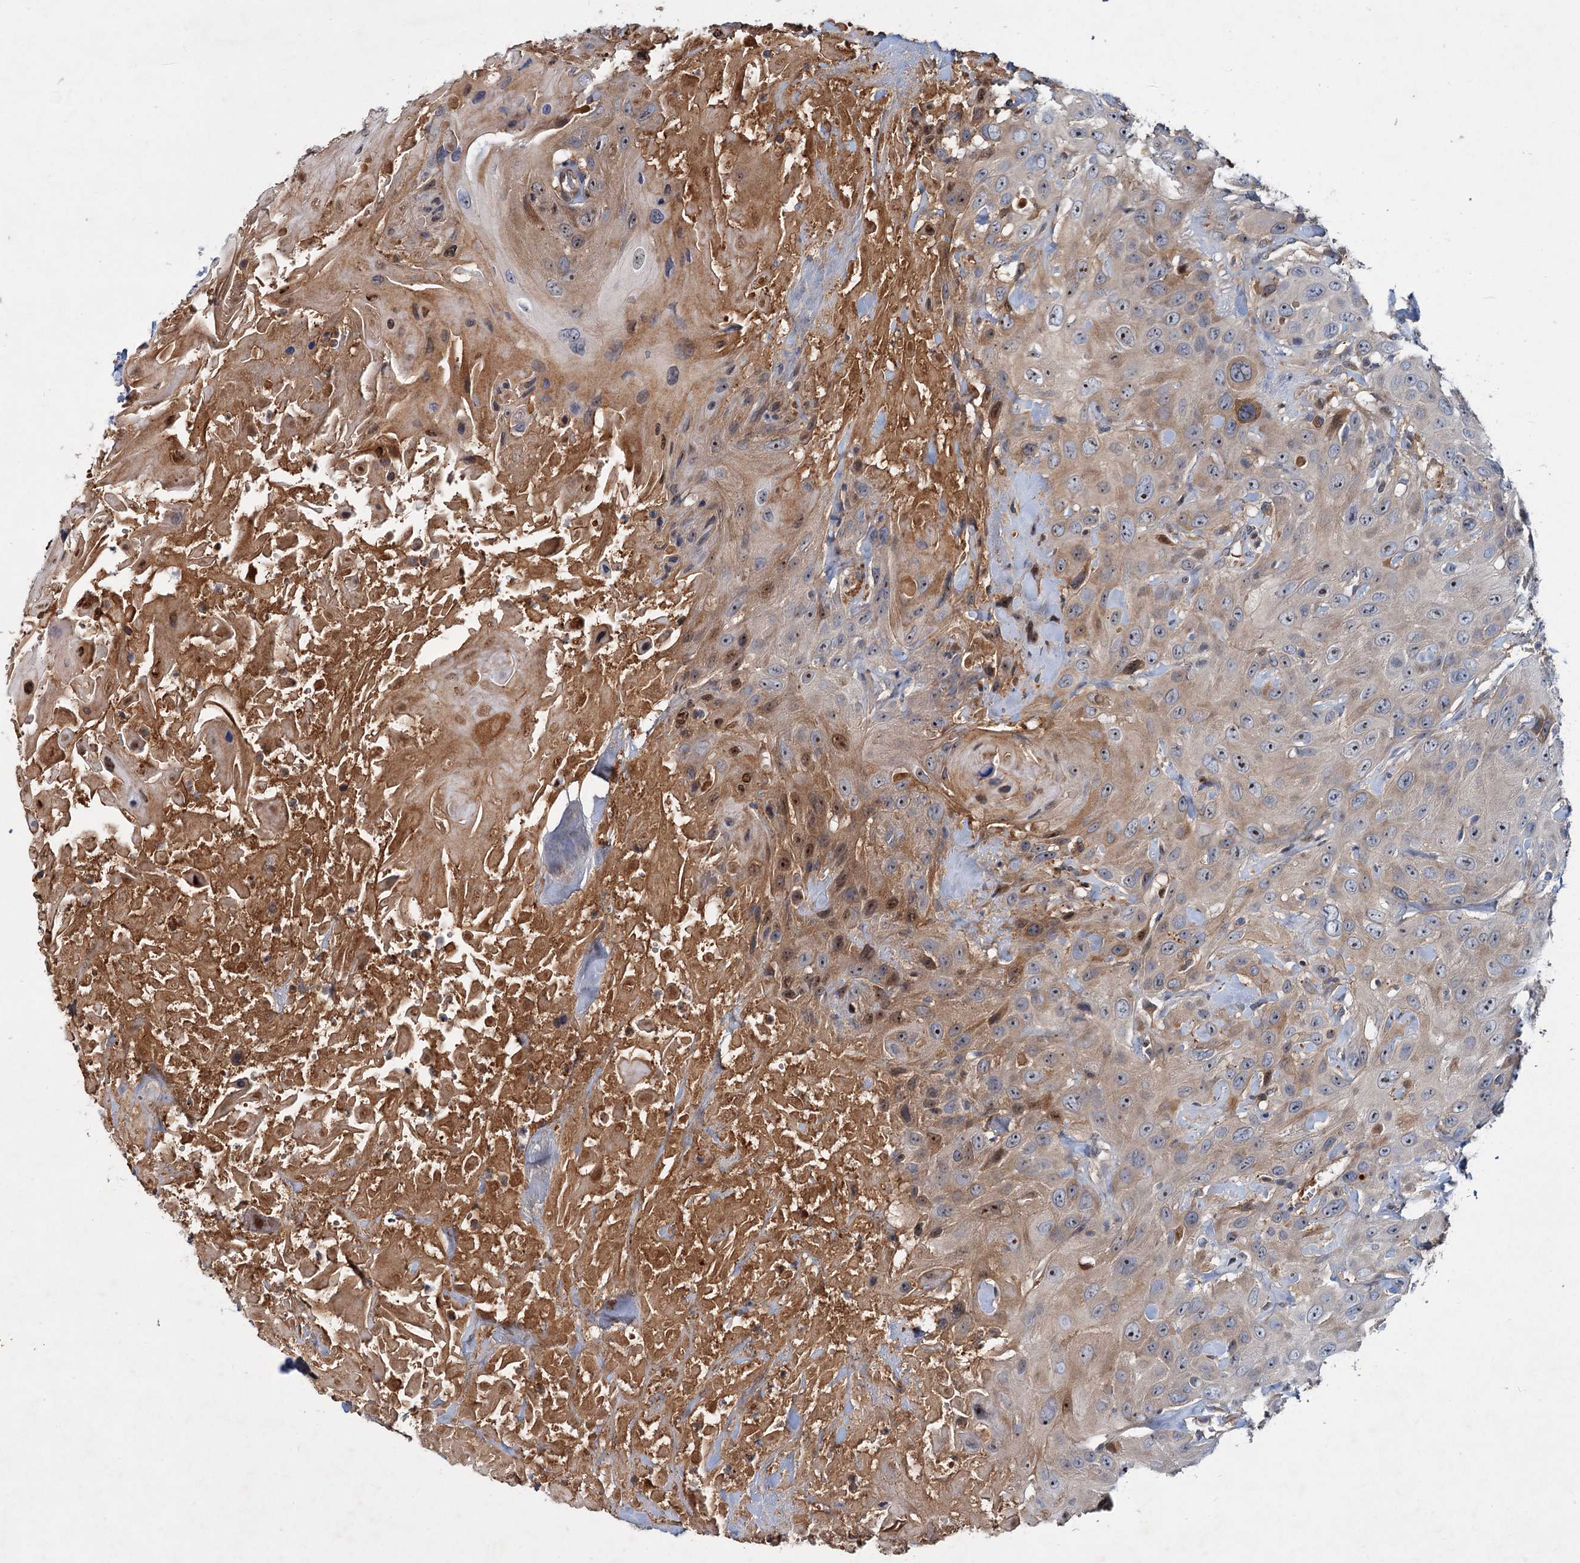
{"staining": {"intensity": "moderate", "quantity": "<25%", "location": "cytoplasmic/membranous,nuclear"}, "tissue": "head and neck cancer", "cell_type": "Tumor cells", "image_type": "cancer", "snomed": [{"axis": "morphology", "description": "Squamous cell carcinoma, NOS"}, {"axis": "topography", "description": "Head-Neck"}], "caption": "DAB (3,3'-diaminobenzidine) immunohistochemical staining of head and neck squamous cell carcinoma reveals moderate cytoplasmic/membranous and nuclear protein expression in about <25% of tumor cells.", "gene": "CHRD", "patient": {"sex": "male", "age": 81}}